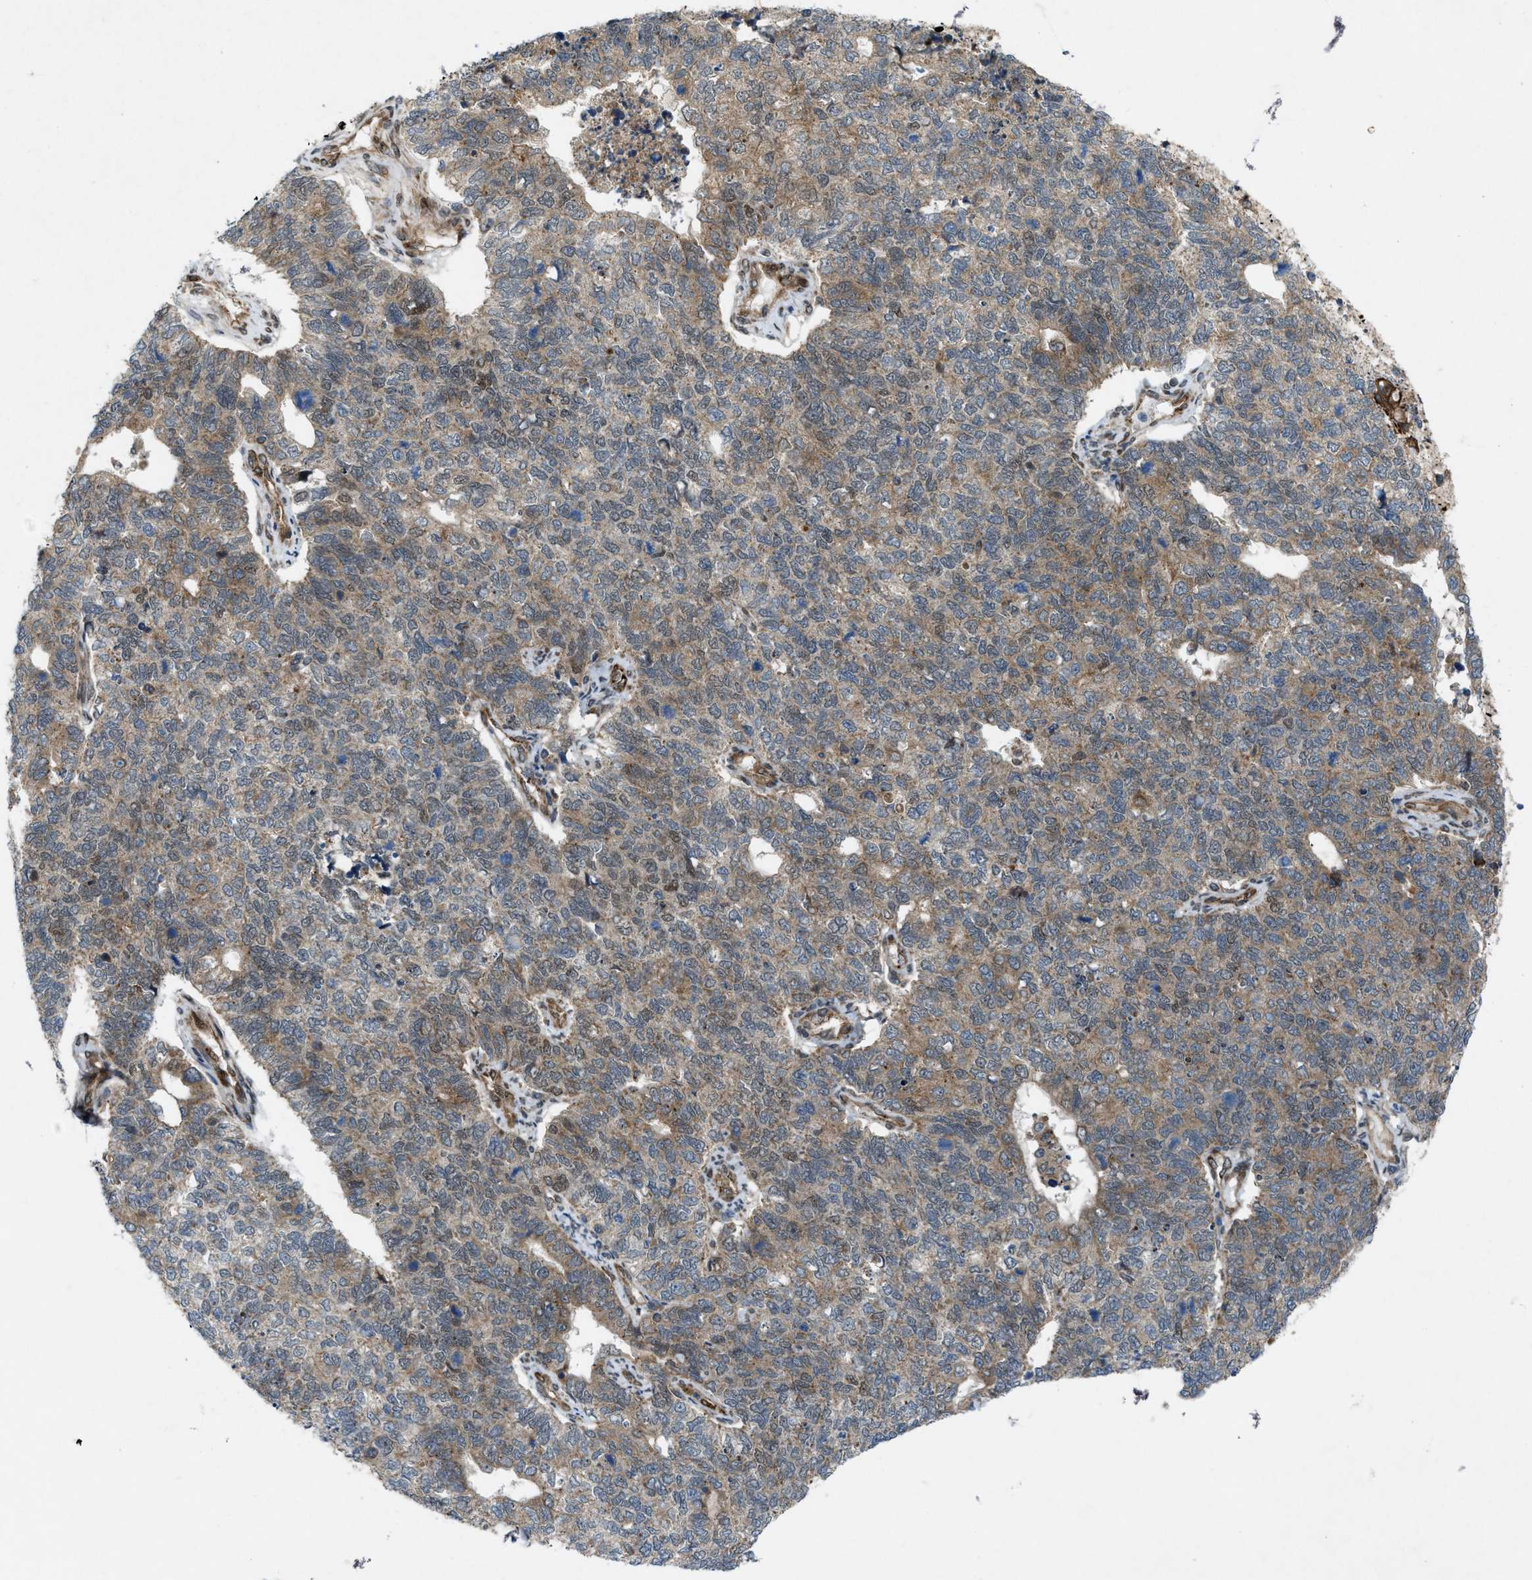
{"staining": {"intensity": "weak", "quantity": ">75%", "location": "cytoplasmic/membranous"}, "tissue": "cervical cancer", "cell_type": "Tumor cells", "image_type": "cancer", "snomed": [{"axis": "morphology", "description": "Squamous cell carcinoma, NOS"}, {"axis": "topography", "description": "Cervix"}], "caption": "Immunohistochemistry micrograph of cervical squamous cell carcinoma stained for a protein (brown), which exhibits low levels of weak cytoplasmic/membranous staining in approximately >75% of tumor cells.", "gene": "URGCP", "patient": {"sex": "female", "age": 63}}